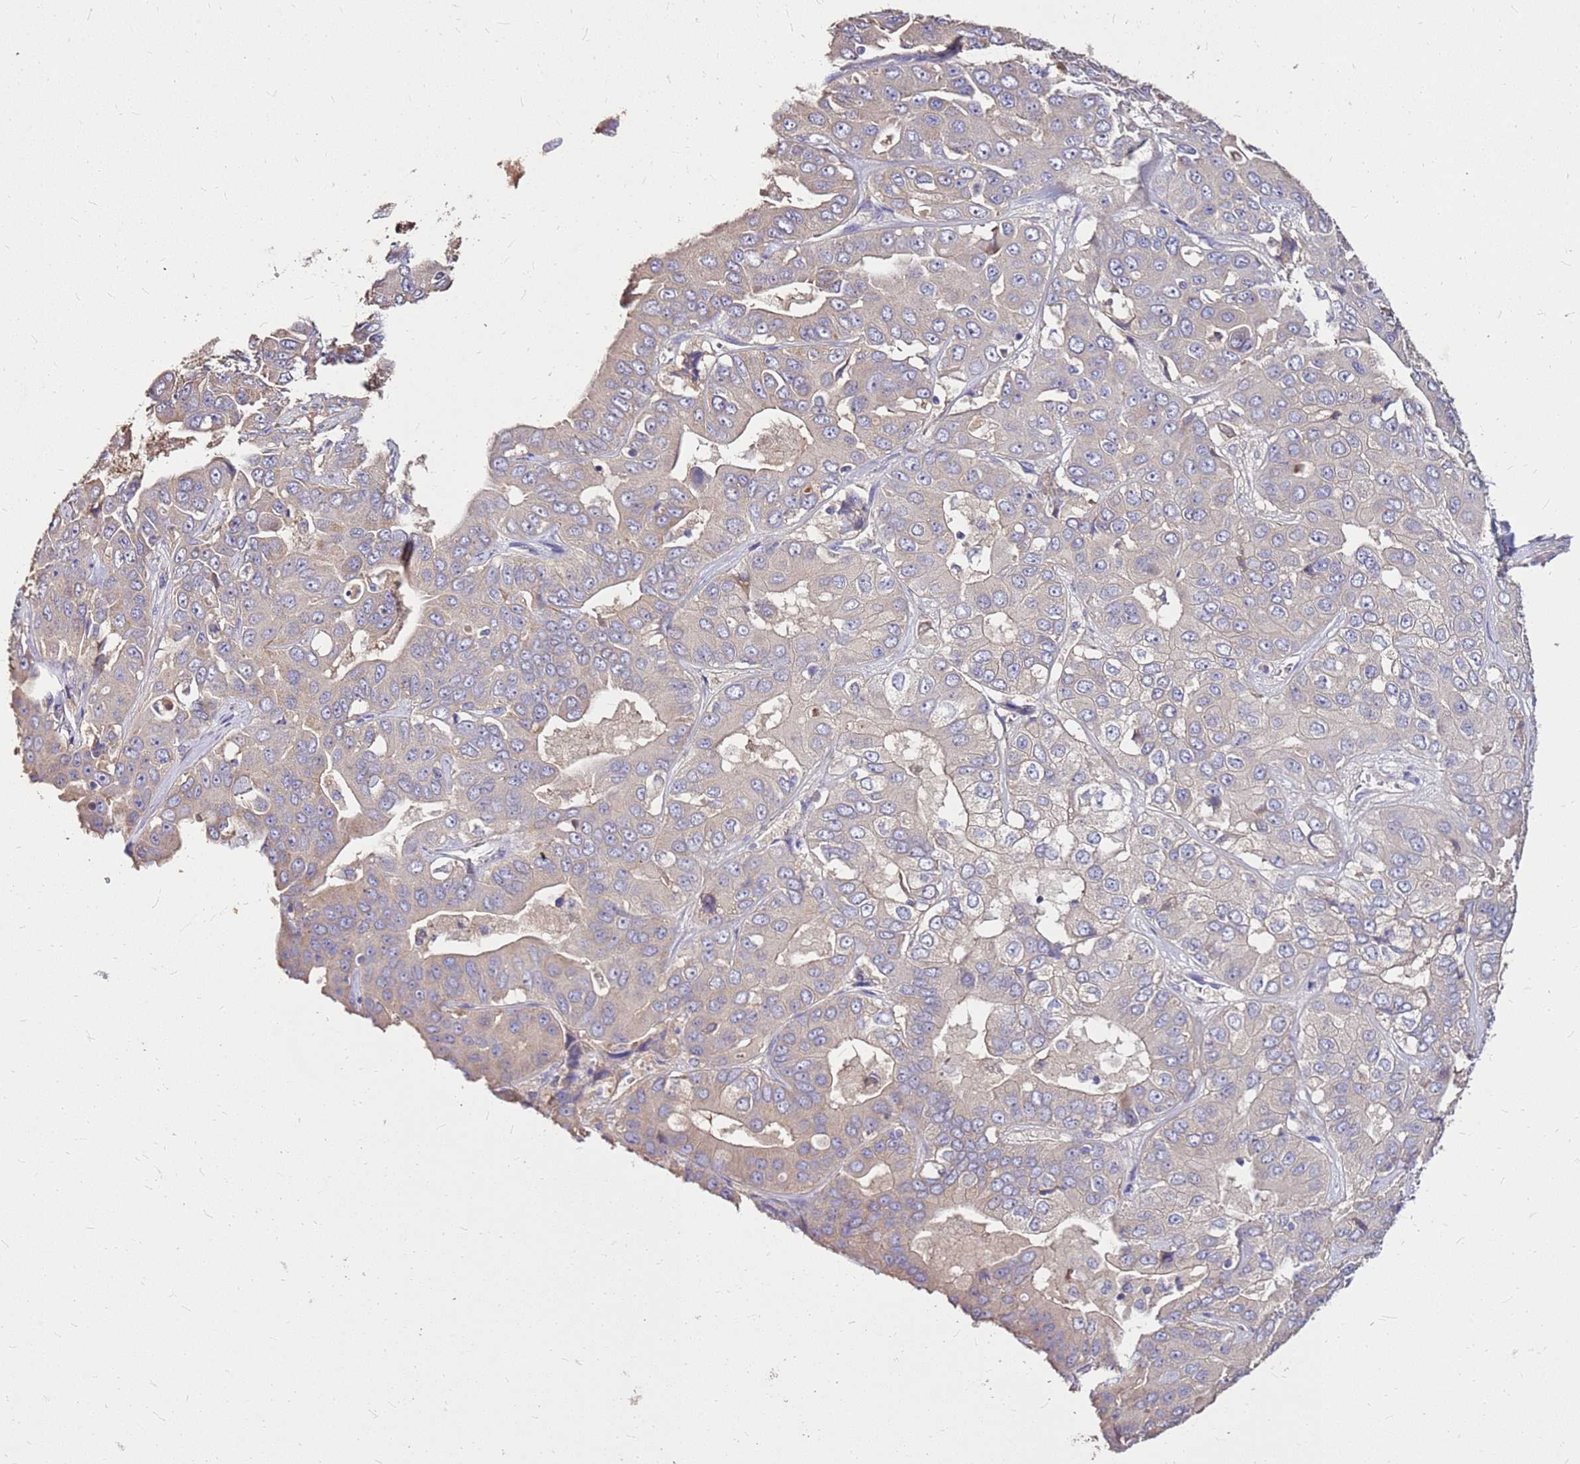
{"staining": {"intensity": "negative", "quantity": "none", "location": "none"}, "tissue": "liver cancer", "cell_type": "Tumor cells", "image_type": "cancer", "snomed": [{"axis": "morphology", "description": "Cholangiocarcinoma"}, {"axis": "topography", "description": "Liver"}], "caption": "Immunohistochemical staining of cholangiocarcinoma (liver) demonstrates no significant positivity in tumor cells. (DAB immunohistochemistry (IHC), high magnification).", "gene": "EXD3", "patient": {"sex": "female", "age": 52}}